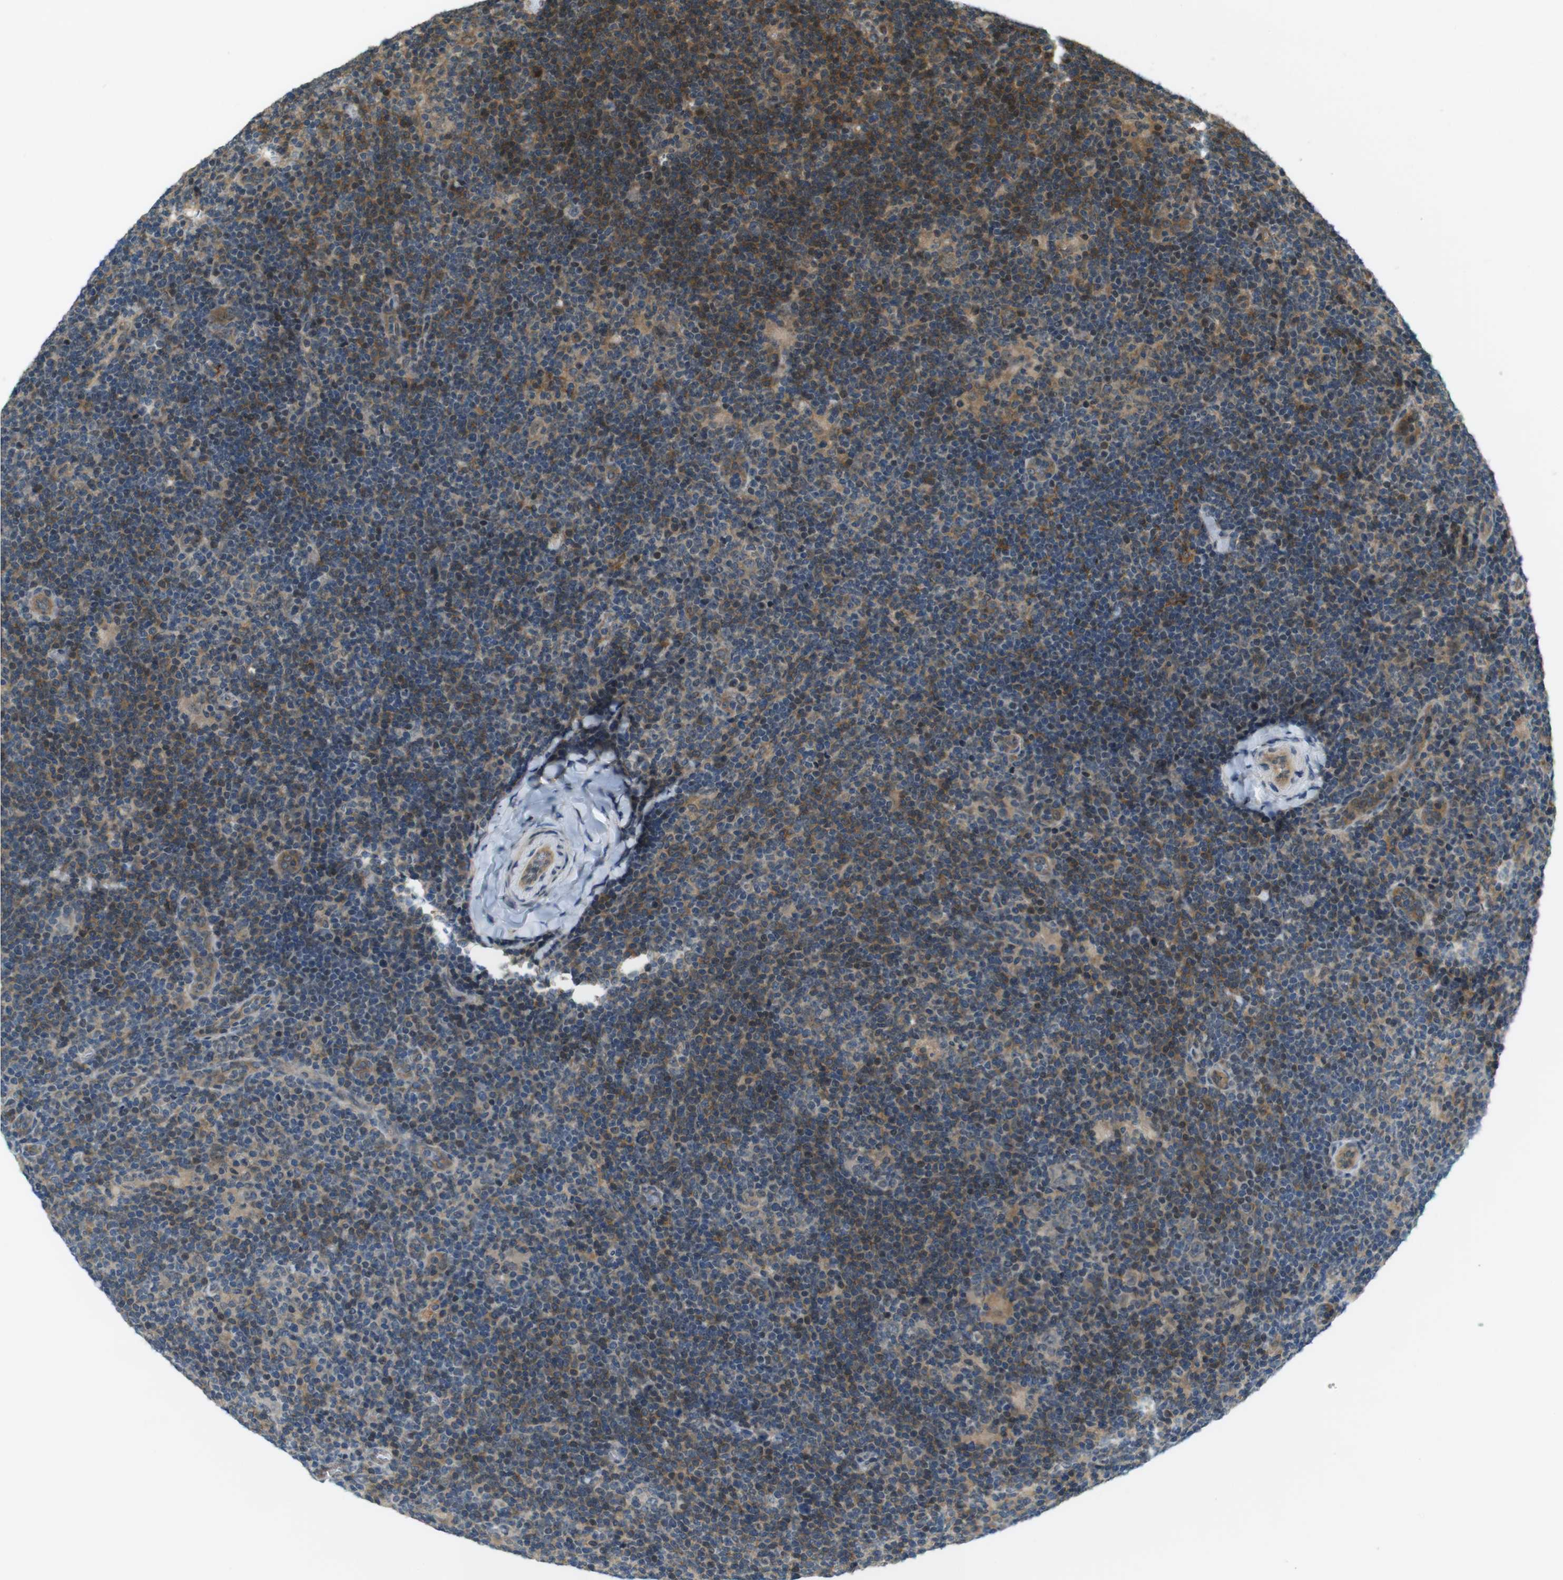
{"staining": {"intensity": "moderate", "quantity": "25%-75%", "location": "cytoplasmic/membranous"}, "tissue": "lymphoma", "cell_type": "Tumor cells", "image_type": "cancer", "snomed": [{"axis": "morphology", "description": "Hodgkin's disease, NOS"}, {"axis": "topography", "description": "Lymph node"}], "caption": "Tumor cells reveal medium levels of moderate cytoplasmic/membranous positivity in approximately 25%-75% of cells in human Hodgkin's disease. Using DAB (brown) and hematoxylin (blue) stains, captured at high magnification using brightfield microscopy.", "gene": "TIAM2", "patient": {"sex": "female", "age": 57}}